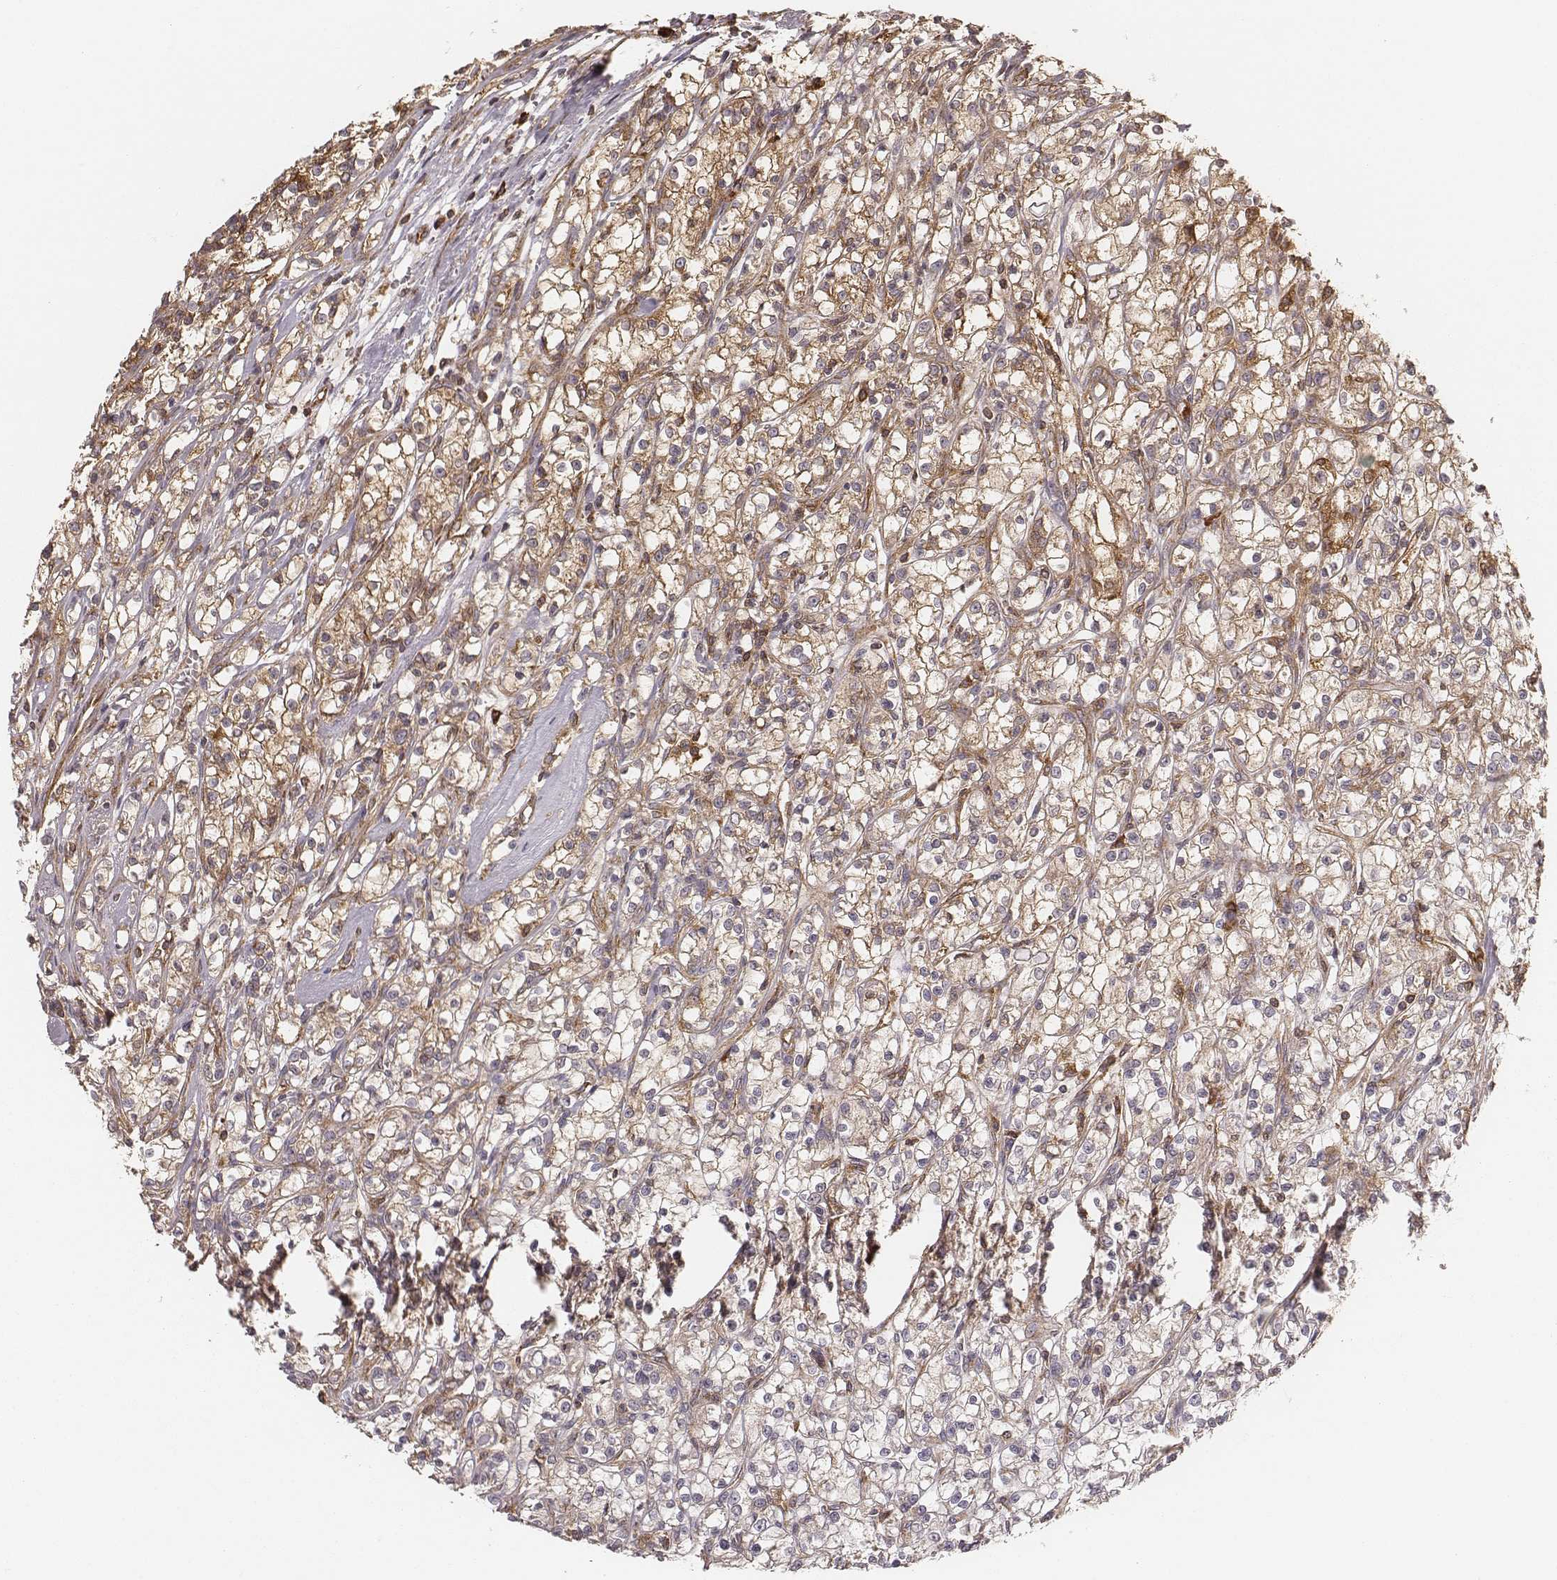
{"staining": {"intensity": "moderate", "quantity": "25%-75%", "location": "cytoplasmic/membranous"}, "tissue": "renal cancer", "cell_type": "Tumor cells", "image_type": "cancer", "snomed": [{"axis": "morphology", "description": "Adenocarcinoma, NOS"}, {"axis": "topography", "description": "Kidney"}], "caption": "Adenocarcinoma (renal) stained with a protein marker reveals moderate staining in tumor cells.", "gene": "CARS1", "patient": {"sex": "female", "age": 59}}